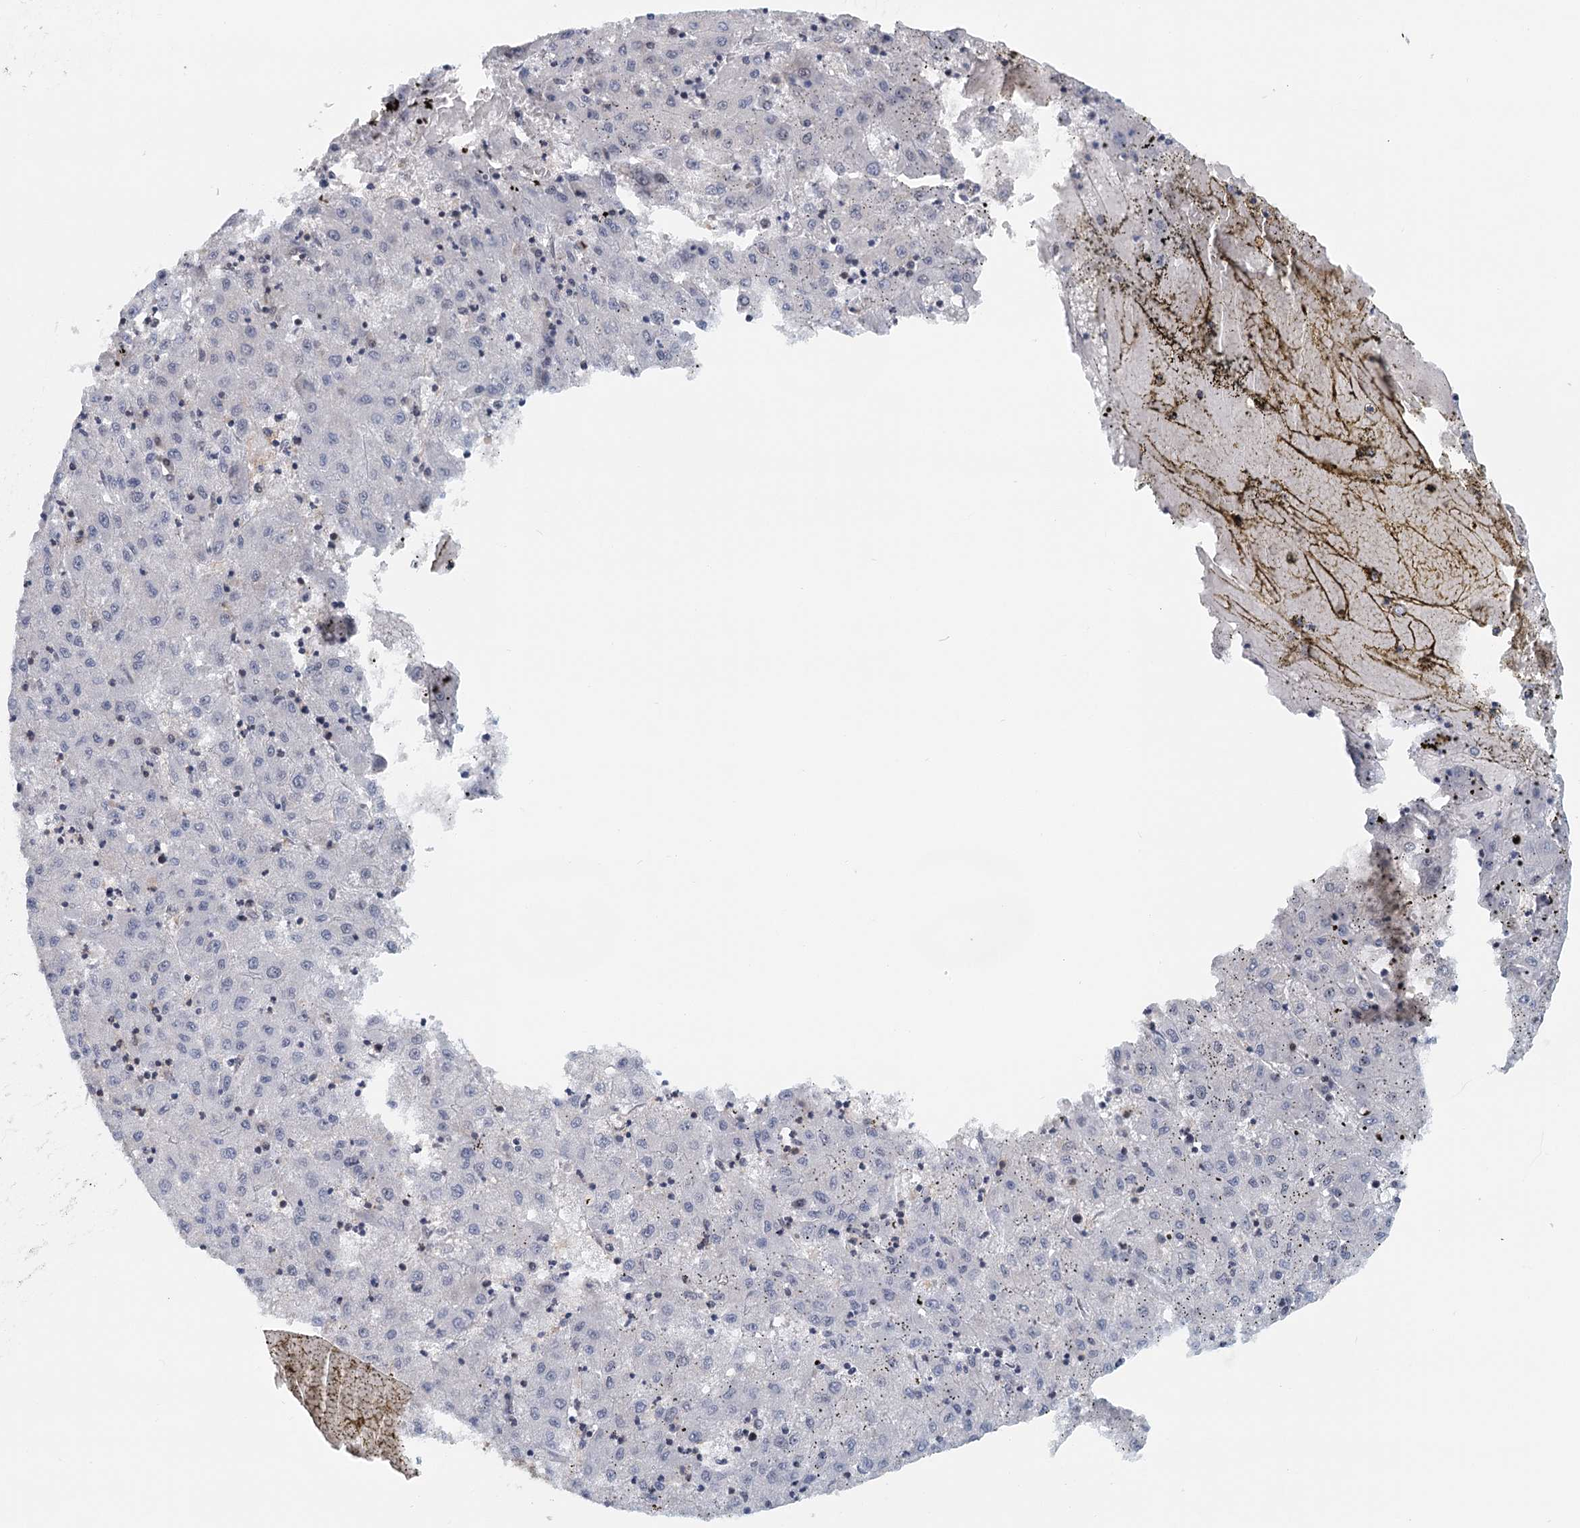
{"staining": {"intensity": "negative", "quantity": "none", "location": "none"}, "tissue": "liver cancer", "cell_type": "Tumor cells", "image_type": "cancer", "snomed": [{"axis": "morphology", "description": "Carcinoma, Hepatocellular, NOS"}, {"axis": "topography", "description": "Liver"}], "caption": "Immunohistochemical staining of human liver hepatocellular carcinoma shows no significant positivity in tumor cells.", "gene": "TAS2R42", "patient": {"sex": "male", "age": 72}}